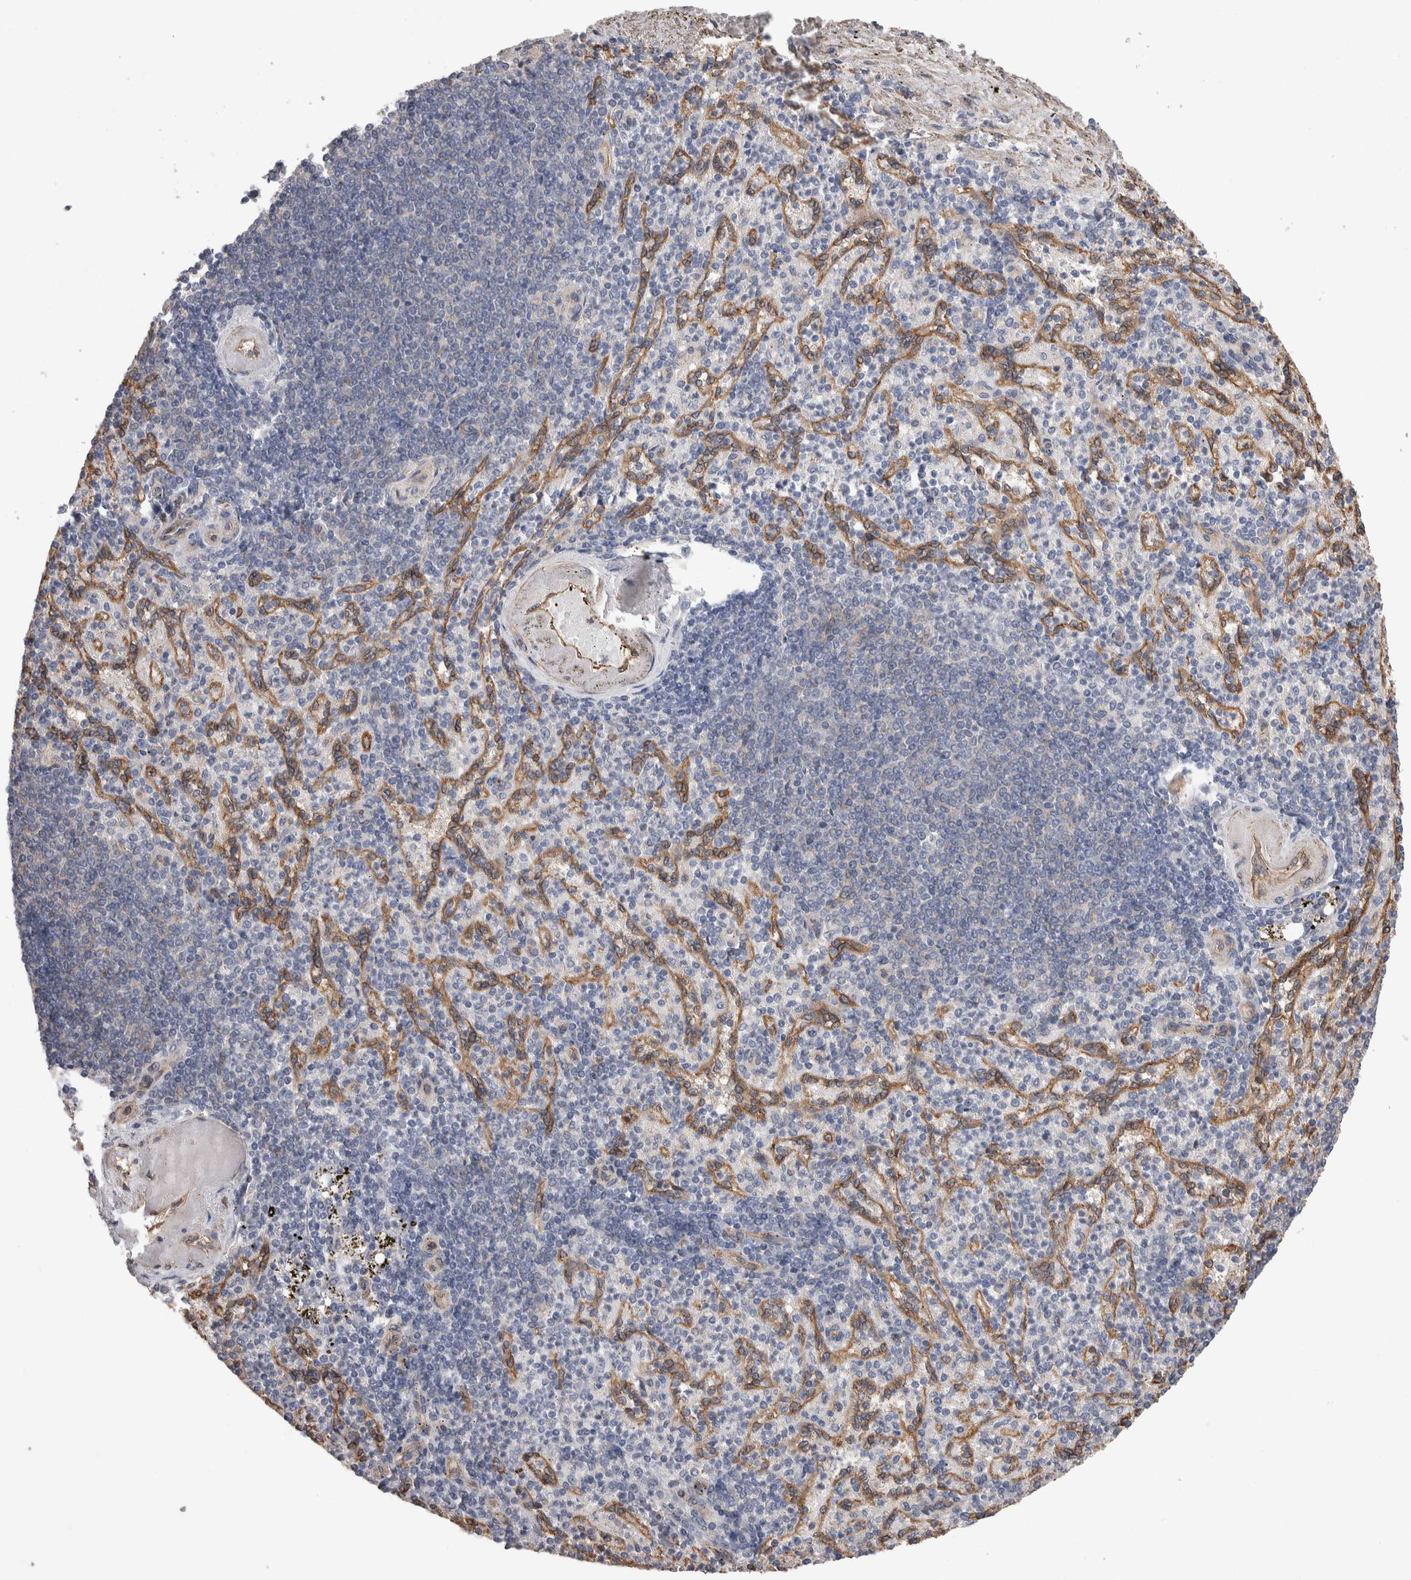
{"staining": {"intensity": "negative", "quantity": "none", "location": "none"}, "tissue": "spleen", "cell_type": "Cells in red pulp", "image_type": "normal", "snomed": [{"axis": "morphology", "description": "Normal tissue, NOS"}, {"axis": "topography", "description": "Spleen"}], "caption": "Human spleen stained for a protein using immunohistochemistry reveals no expression in cells in red pulp.", "gene": "GCNA", "patient": {"sex": "female", "age": 74}}